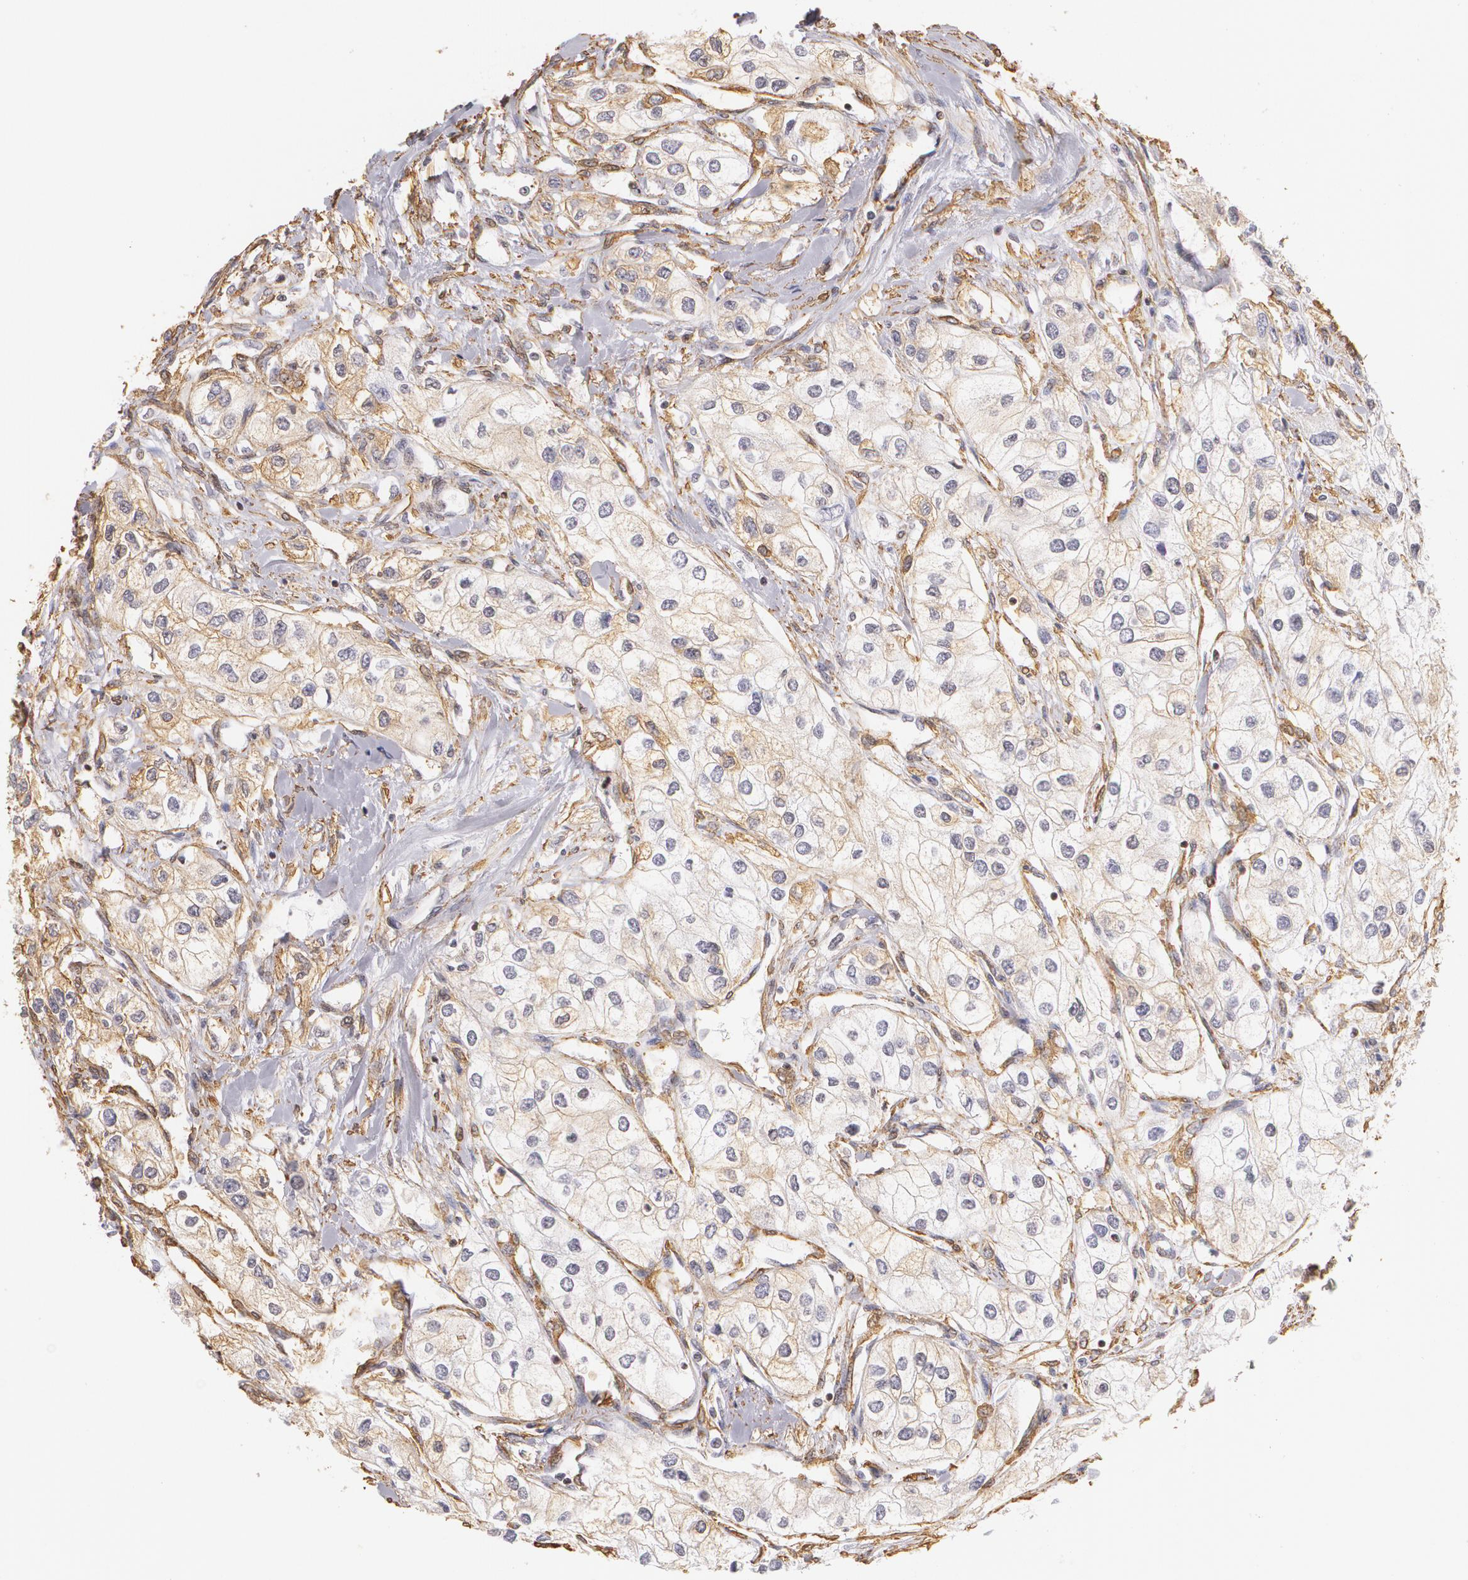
{"staining": {"intensity": "weak", "quantity": ">75%", "location": "cytoplasmic/membranous"}, "tissue": "renal cancer", "cell_type": "Tumor cells", "image_type": "cancer", "snomed": [{"axis": "morphology", "description": "Adenocarcinoma, NOS"}, {"axis": "topography", "description": "Kidney"}], "caption": "The micrograph reveals staining of renal cancer (adenocarcinoma), revealing weak cytoplasmic/membranous protein expression (brown color) within tumor cells.", "gene": "VAMP1", "patient": {"sex": "male", "age": 57}}